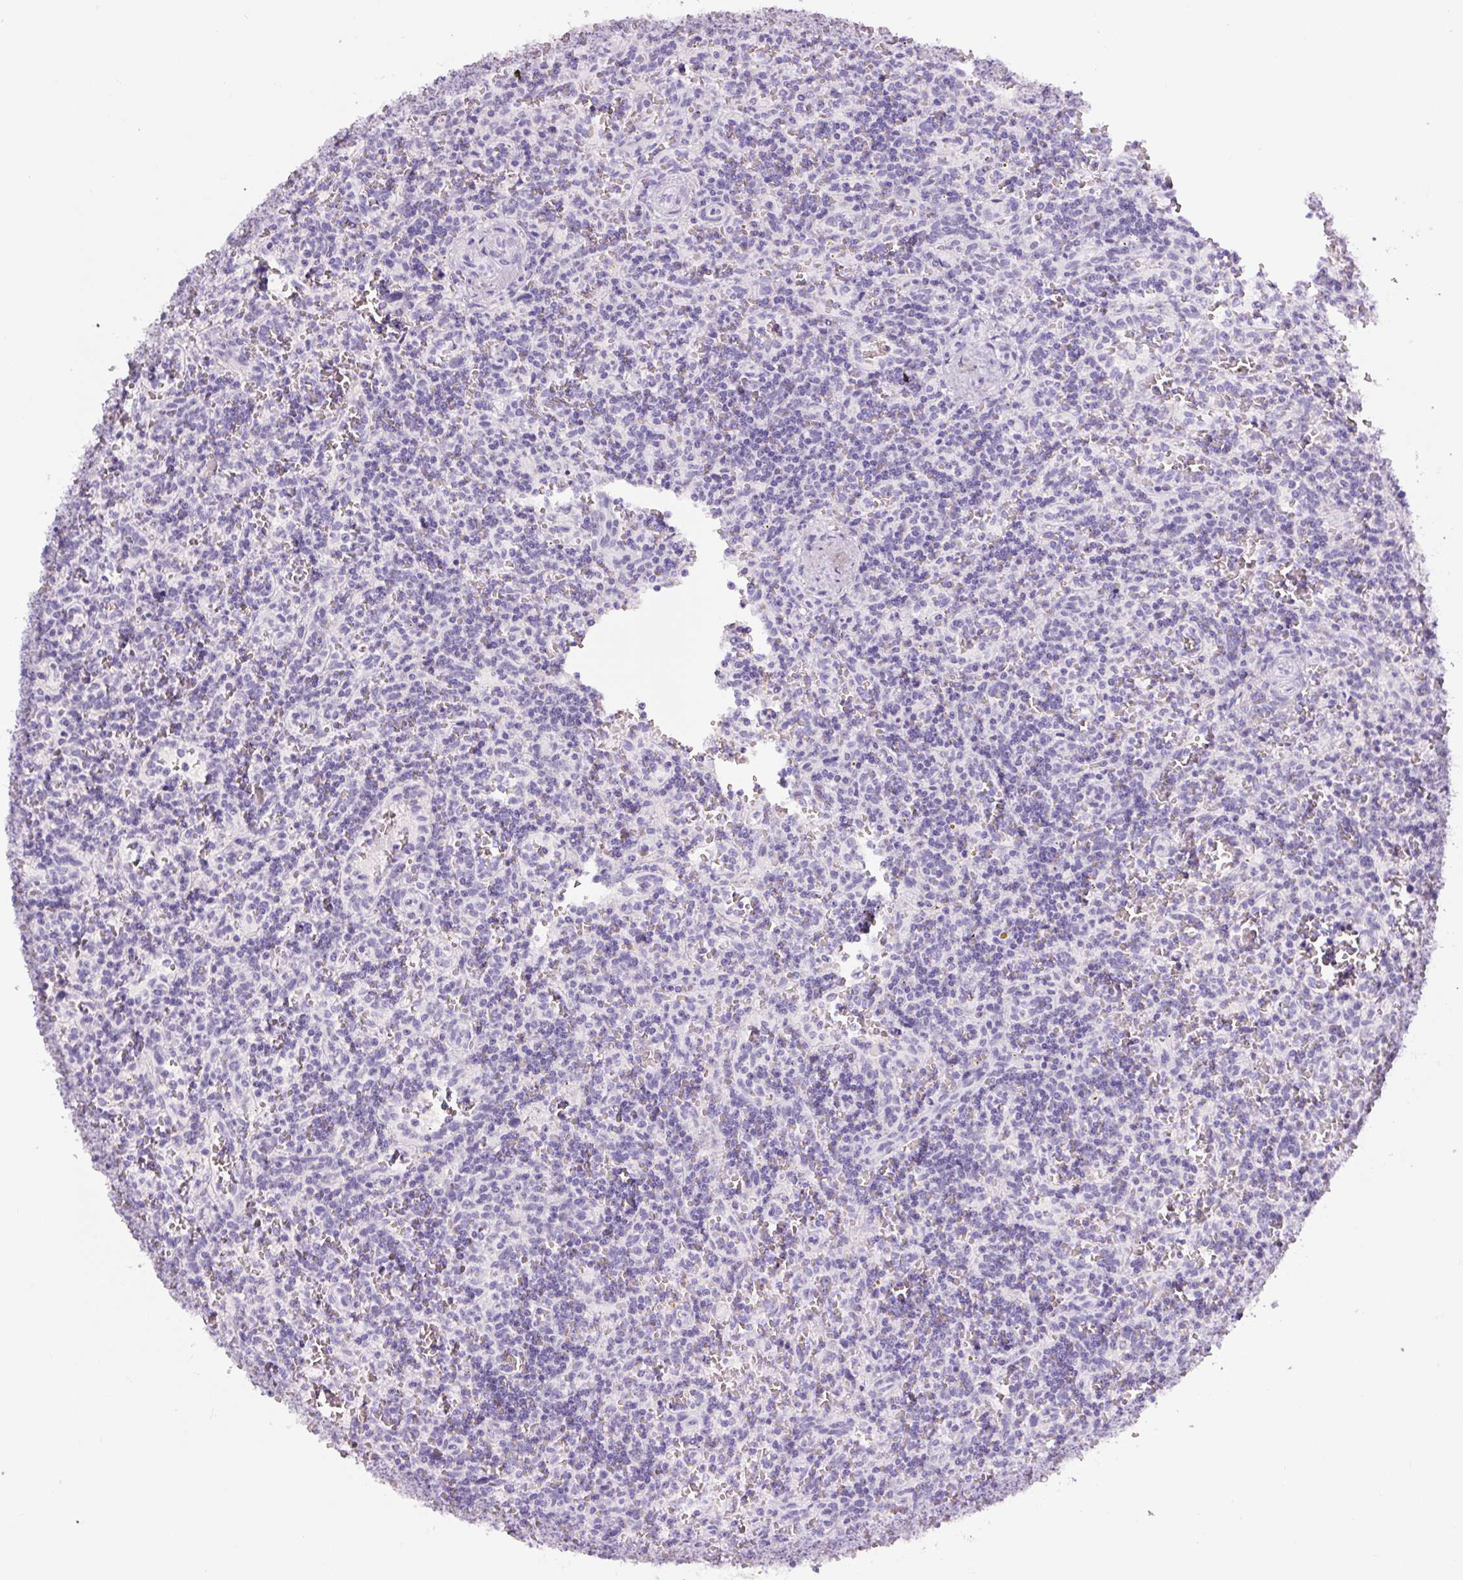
{"staining": {"intensity": "negative", "quantity": "none", "location": "none"}, "tissue": "lymphoma", "cell_type": "Tumor cells", "image_type": "cancer", "snomed": [{"axis": "morphology", "description": "Malignant lymphoma, non-Hodgkin's type, Low grade"}, {"axis": "topography", "description": "Spleen"}], "caption": "Immunohistochemical staining of human lymphoma shows no significant staining in tumor cells.", "gene": "SIX1", "patient": {"sex": "male", "age": 73}}